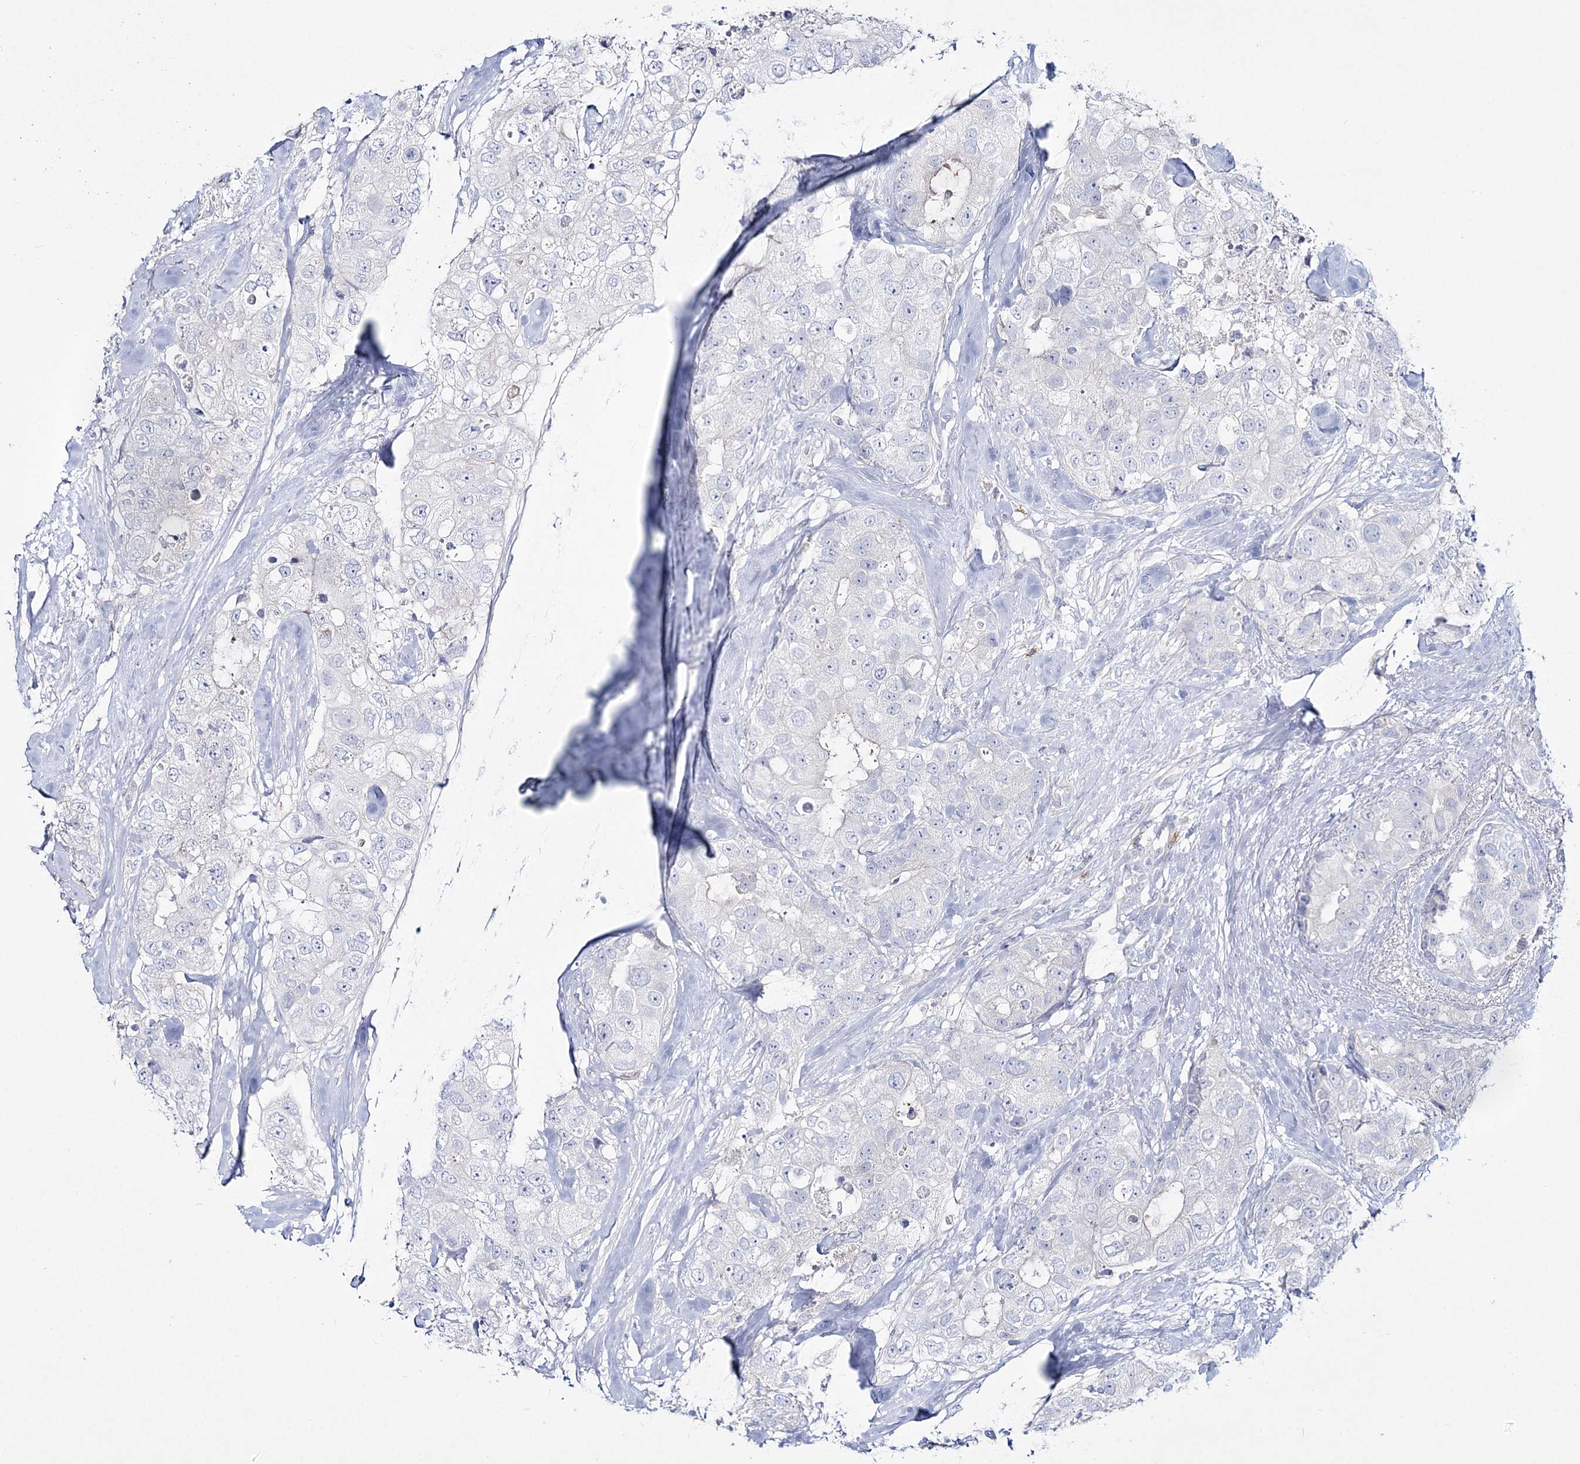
{"staining": {"intensity": "negative", "quantity": "none", "location": "none"}, "tissue": "breast cancer", "cell_type": "Tumor cells", "image_type": "cancer", "snomed": [{"axis": "morphology", "description": "Duct carcinoma"}, {"axis": "topography", "description": "Breast"}], "caption": "Protein analysis of breast cancer (invasive ductal carcinoma) demonstrates no significant expression in tumor cells.", "gene": "WDSUB1", "patient": {"sex": "female", "age": 62}}